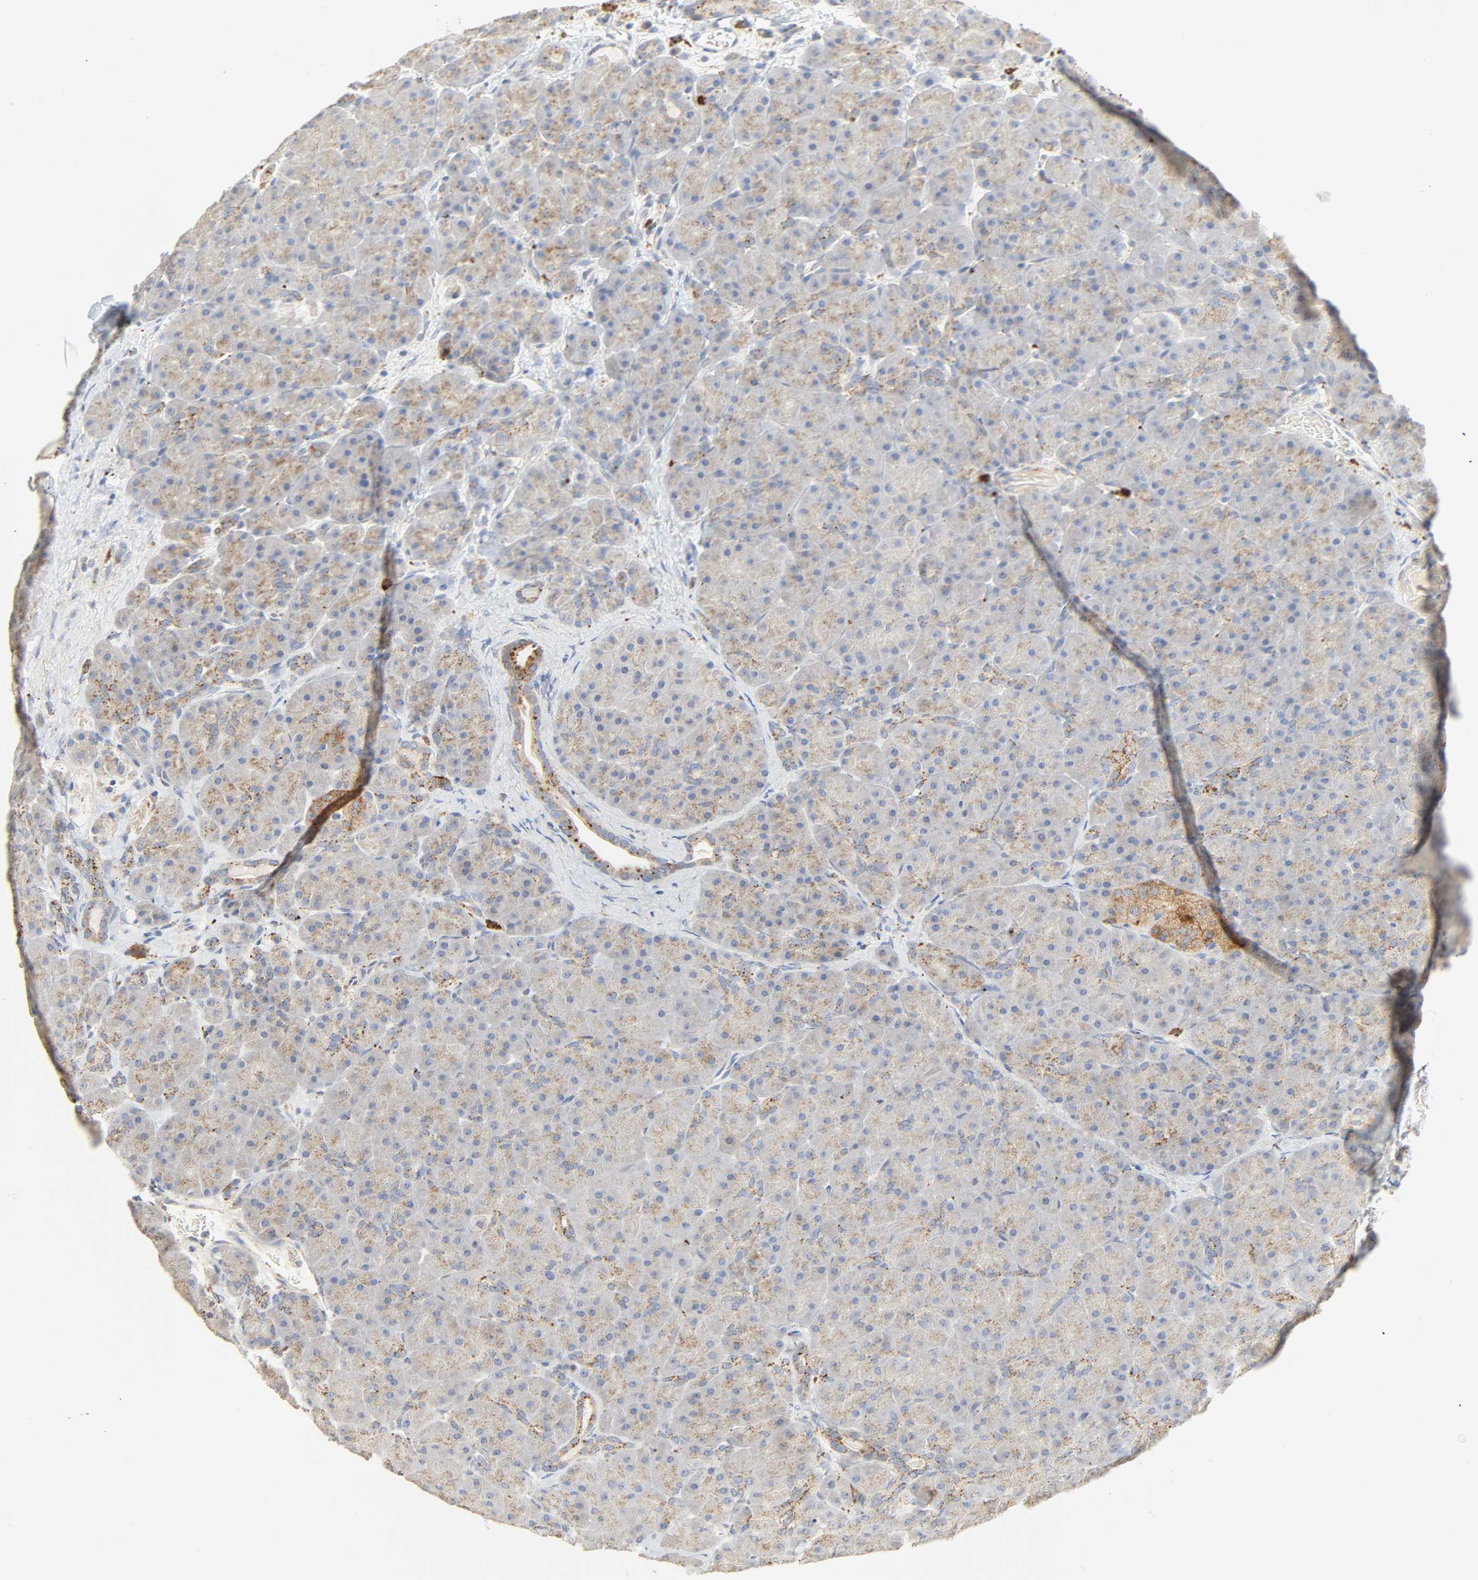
{"staining": {"intensity": "moderate", "quantity": ">75%", "location": "cytoplasmic/membranous"}, "tissue": "pancreas", "cell_type": "Exocrine glandular cells", "image_type": "normal", "snomed": [{"axis": "morphology", "description": "Normal tissue, NOS"}, {"axis": "topography", "description": "Pancreas"}], "caption": "Human pancreas stained for a protein (brown) exhibits moderate cytoplasmic/membranous positive positivity in approximately >75% of exocrine glandular cells.", "gene": "CAMK2A", "patient": {"sex": "male", "age": 66}}